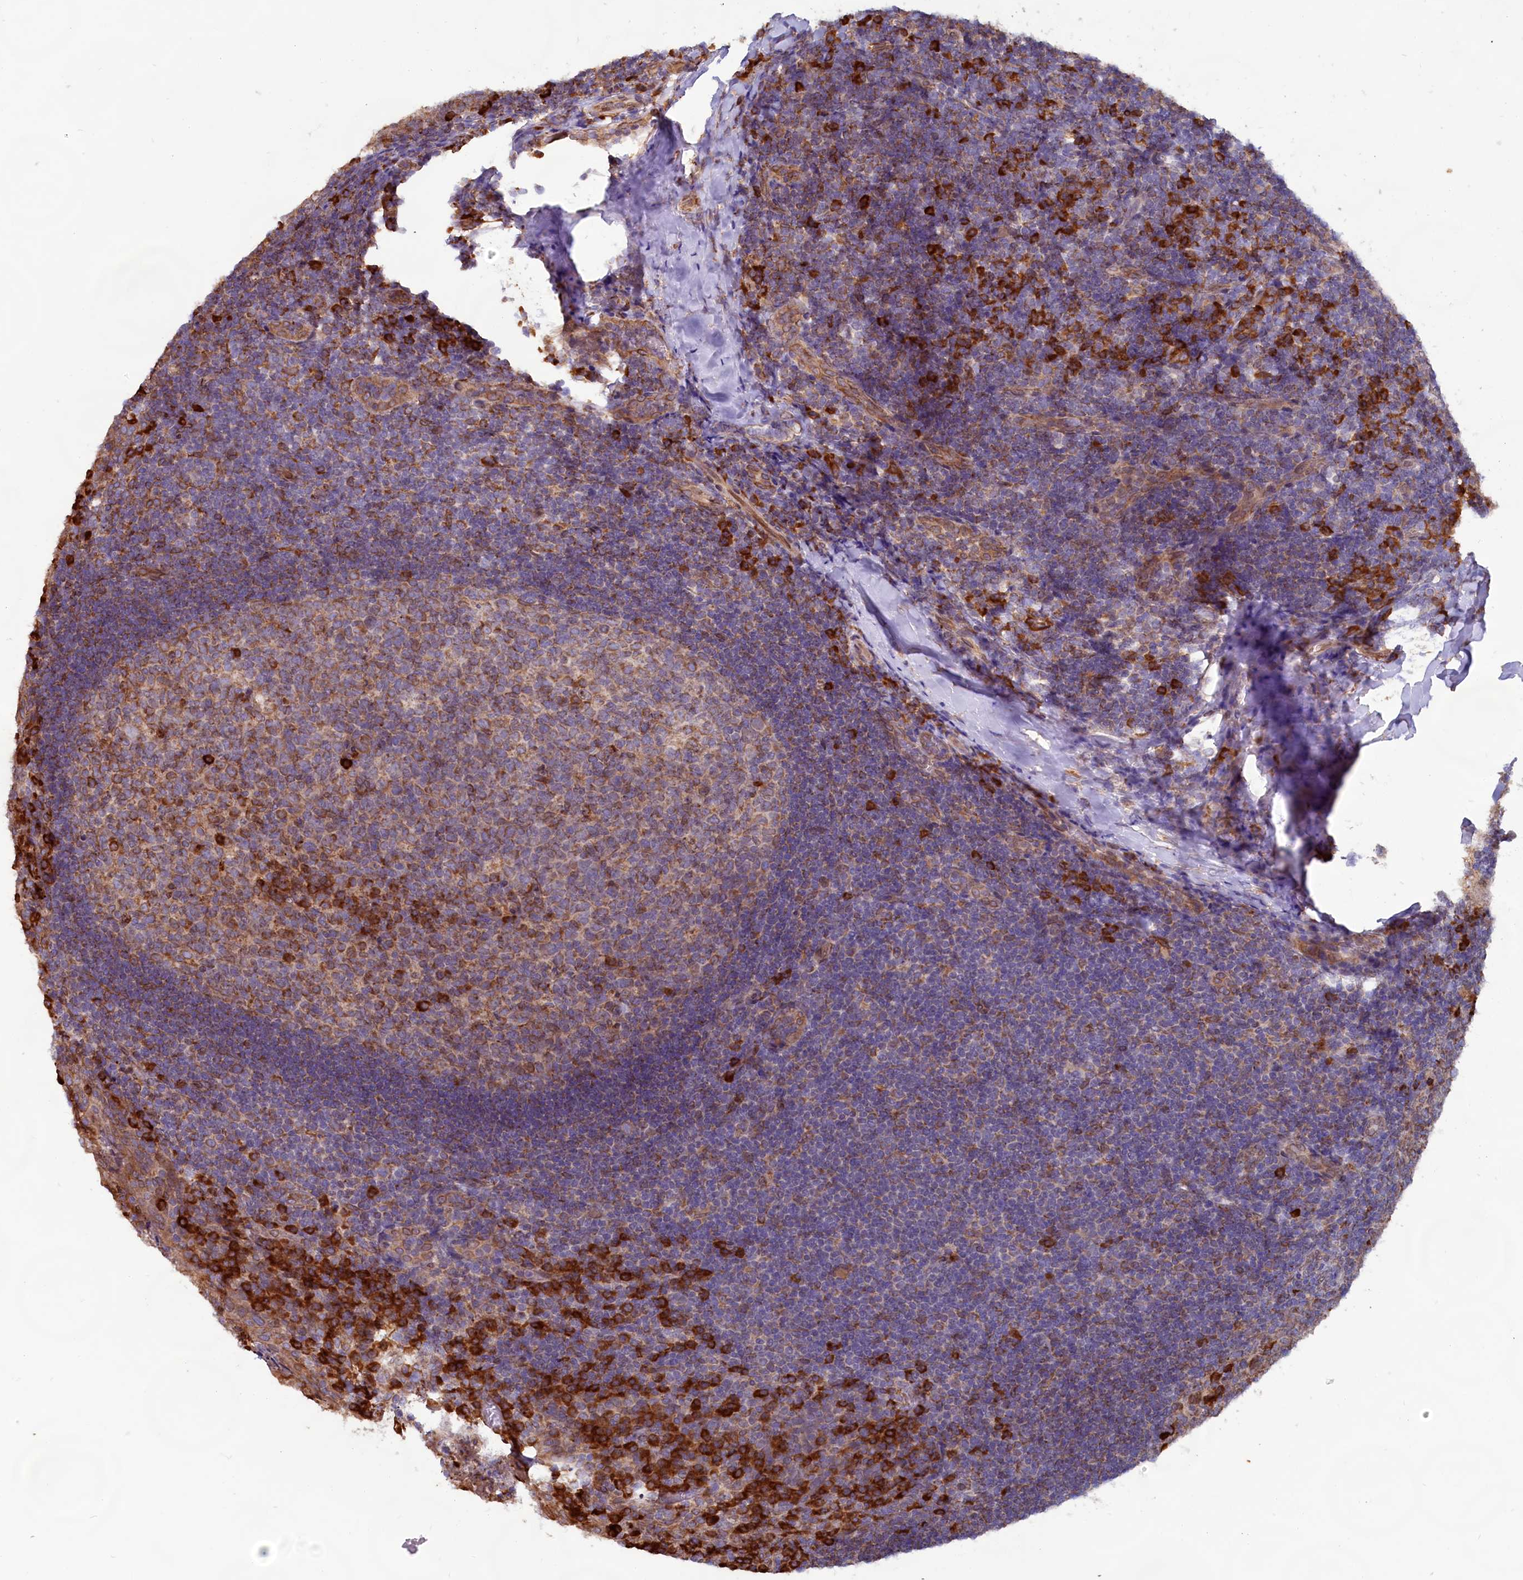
{"staining": {"intensity": "strong", "quantity": "25%-75%", "location": "cytoplasmic/membranous"}, "tissue": "tonsil", "cell_type": "Germinal center cells", "image_type": "normal", "snomed": [{"axis": "morphology", "description": "Normal tissue, NOS"}, {"axis": "topography", "description": "Tonsil"}], "caption": "Immunohistochemistry (IHC) (DAB) staining of unremarkable tonsil reveals strong cytoplasmic/membranous protein positivity in approximately 25%-75% of germinal center cells.", "gene": "TBC1D19", "patient": {"sex": "male", "age": 17}}